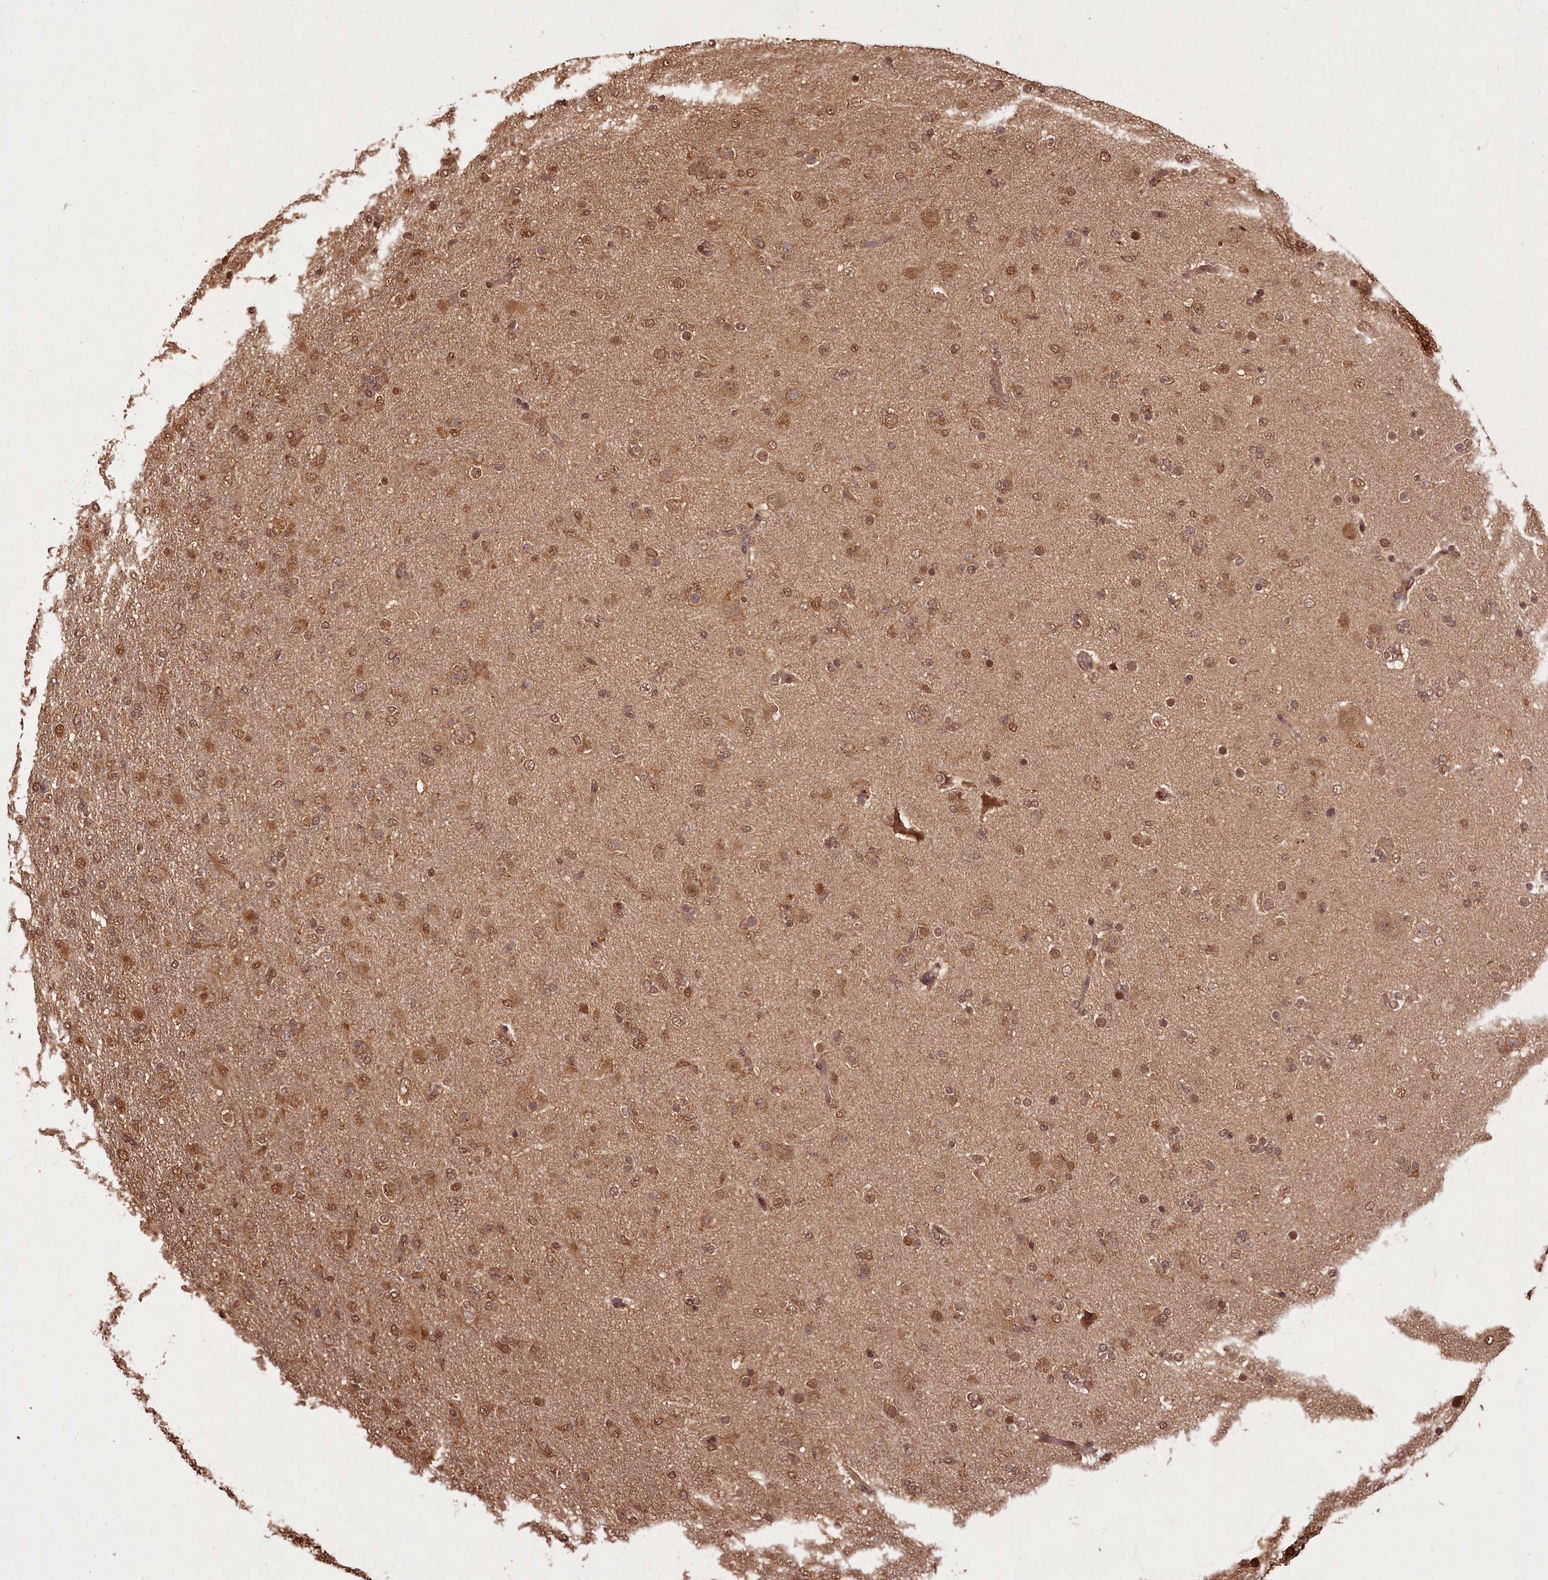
{"staining": {"intensity": "moderate", "quantity": ">75%", "location": "cytoplasmic/membranous,nuclear"}, "tissue": "glioma", "cell_type": "Tumor cells", "image_type": "cancer", "snomed": [{"axis": "morphology", "description": "Glioma, malignant, Low grade"}, {"axis": "topography", "description": "Brain"}], "caption": "Tumor cells display medium levels of moderate cytoplasmic/membranous and nuclear expression in approximately >75% of cells in glioma.", "gene": "NPRL2", "patient": {"sex": "male", "age": 65}}